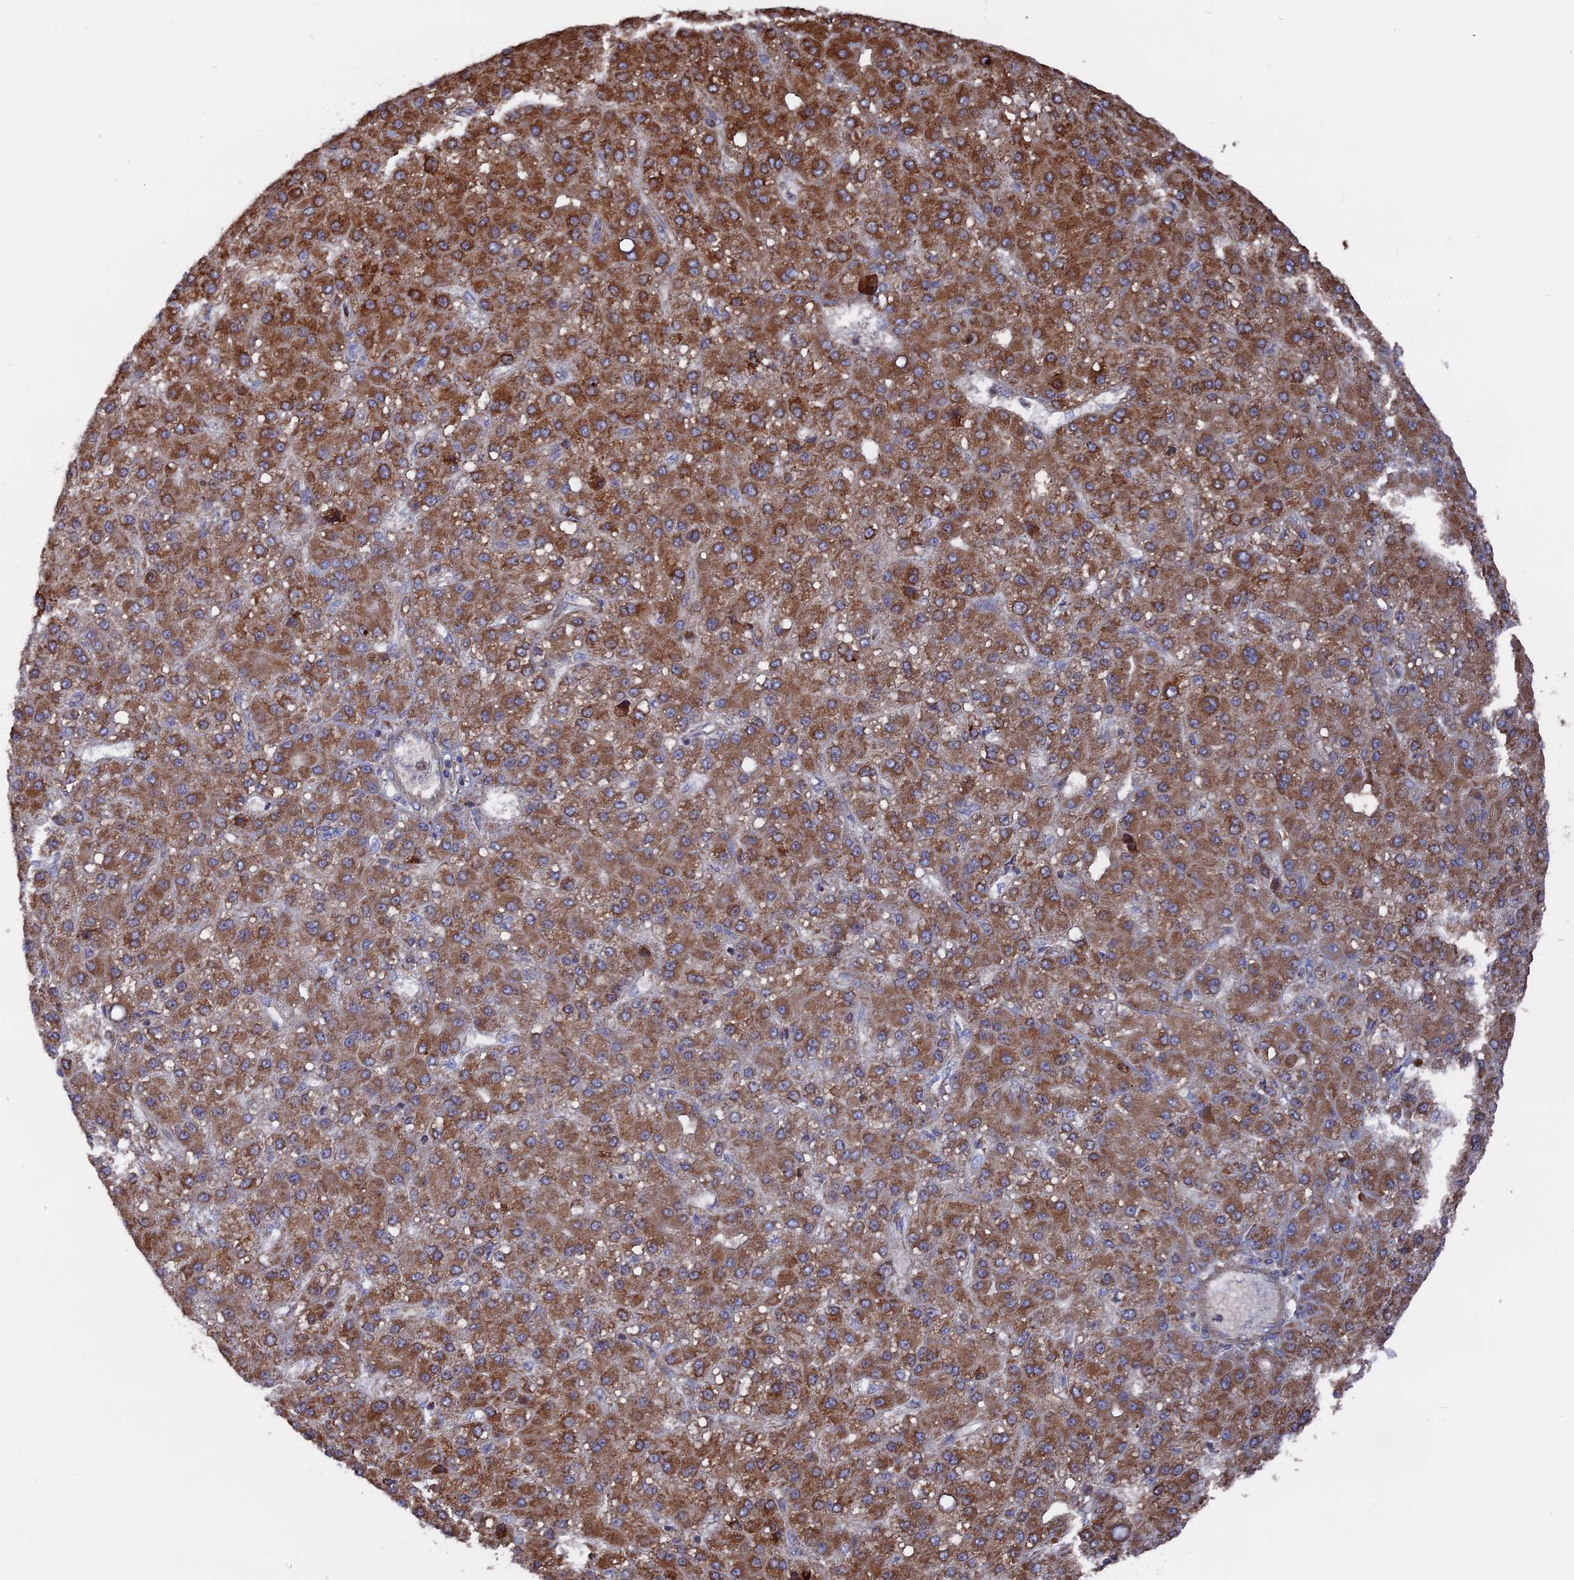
{"staining": {"intensity": "strong", "quantity": ">75%", "location": "cytoplasmic/membranous"}, "tissue": "liver cancer", "cell_type": "Tumor cells", "image_type": "cancer", "snomed": [{"axis": "morphology", "description": "Carcinoma, Hepatocellular, NOS"}, {"axis": "topography", "description": "Liver"}], "caption": "Tumor cells show strong cytoplasmic/membranous expression in about >75% of cells in liver hepatocellular carcinoma.", "gene": "TELO2", "patient": {"sex": "male", "age": 67}}